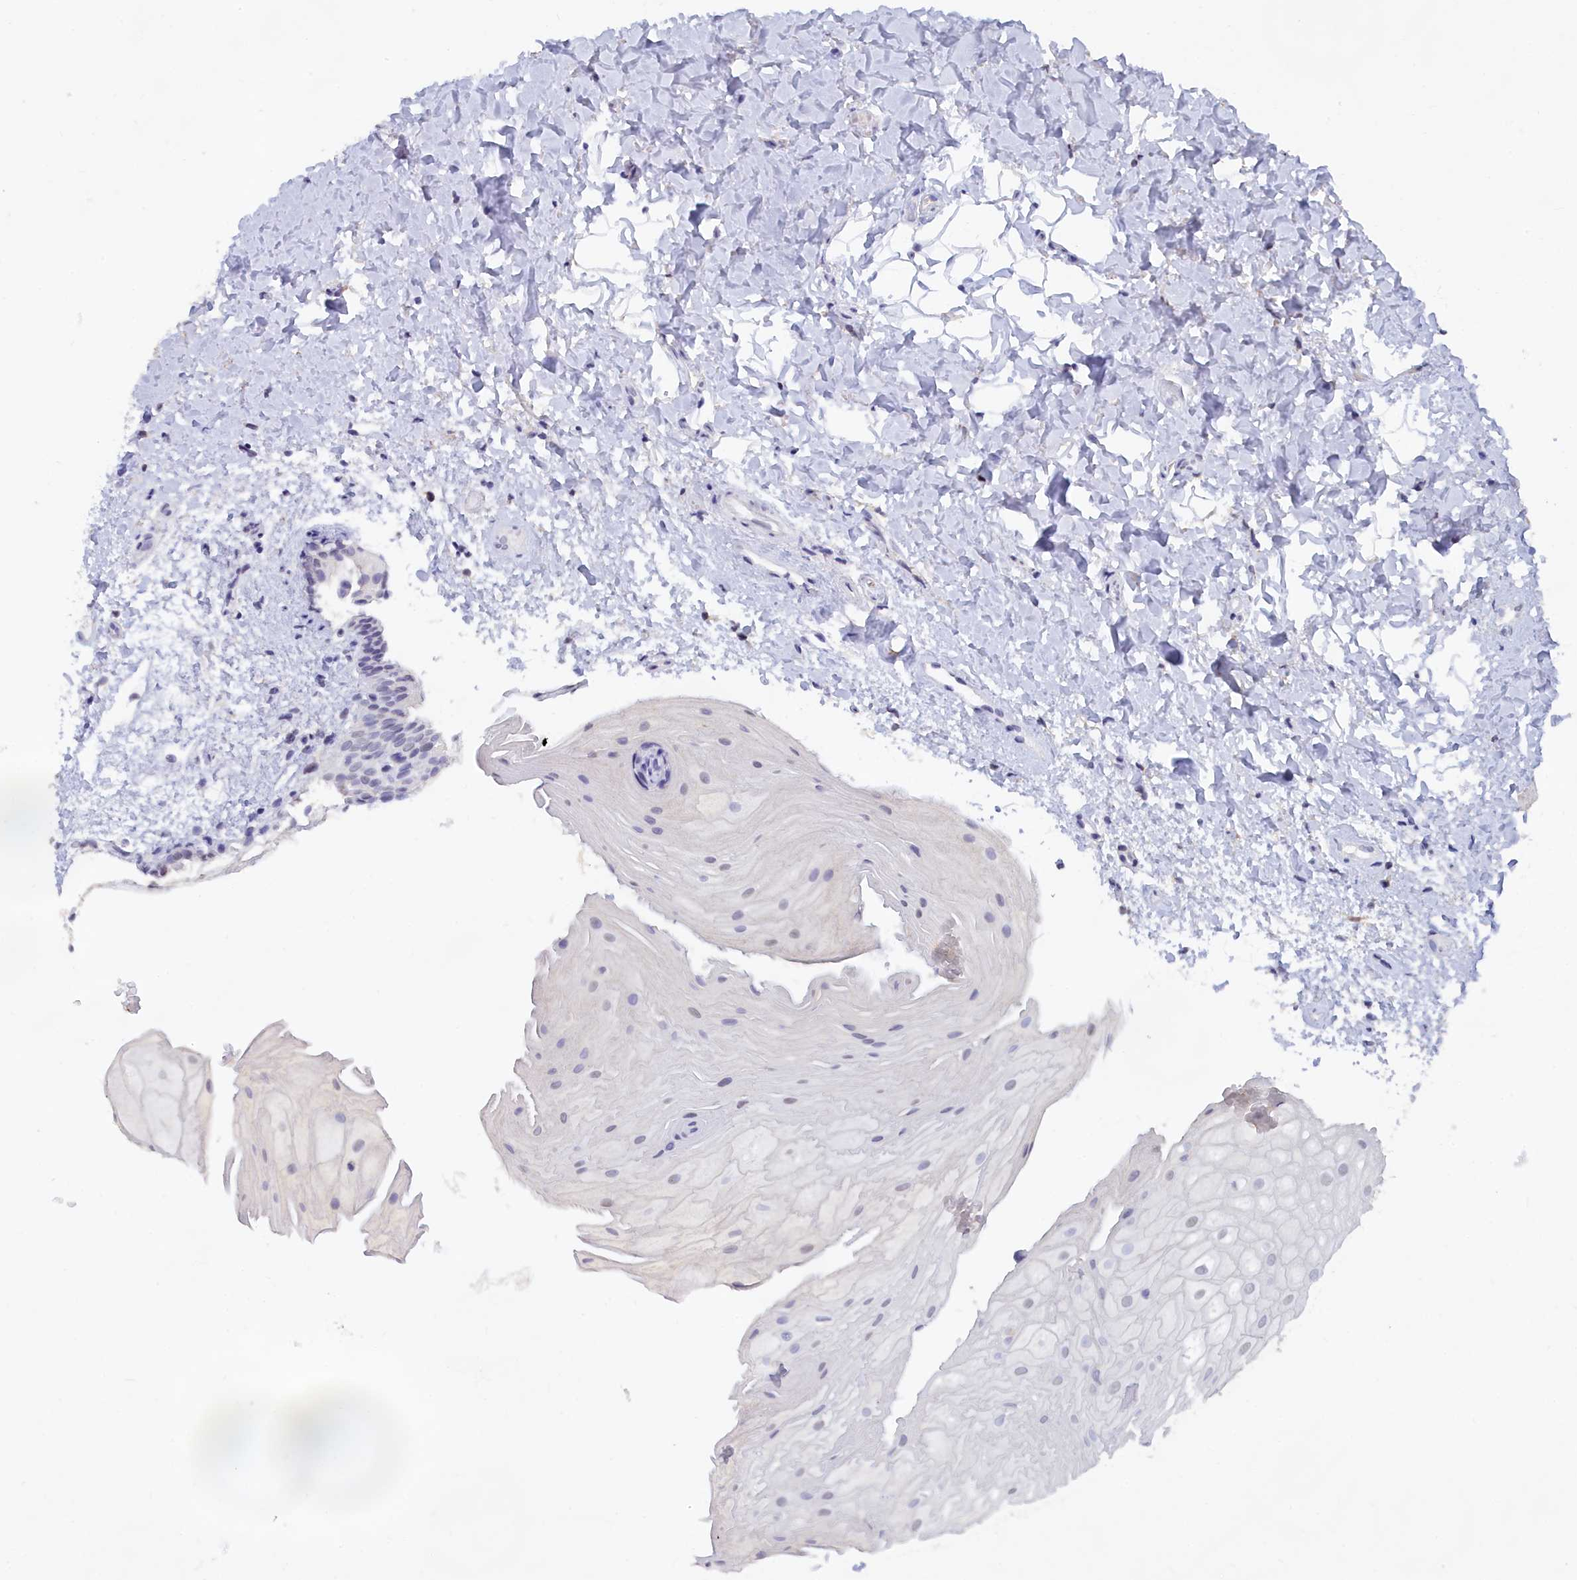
{"staining": {"intensity": "negative", "quantity": "none", "location": "none"}, "tissue": "oral mucosa", "cell_type": "Squamous epithelial cells", "image_type": "normal", "snomed": [{"axis": "morphology", "description": "Normal tissue, NOS"}, {"axis": "topography", "description": "Oral tissue"}], "caption": "A photomicrograph of human oral mucosa is negative for staining in squamous epithelial cells. (DAB immunohistochemistry with hematoxylin counter stain).", "gene": "LRIF1", "patient": {"sex": "female", "age": 54}}